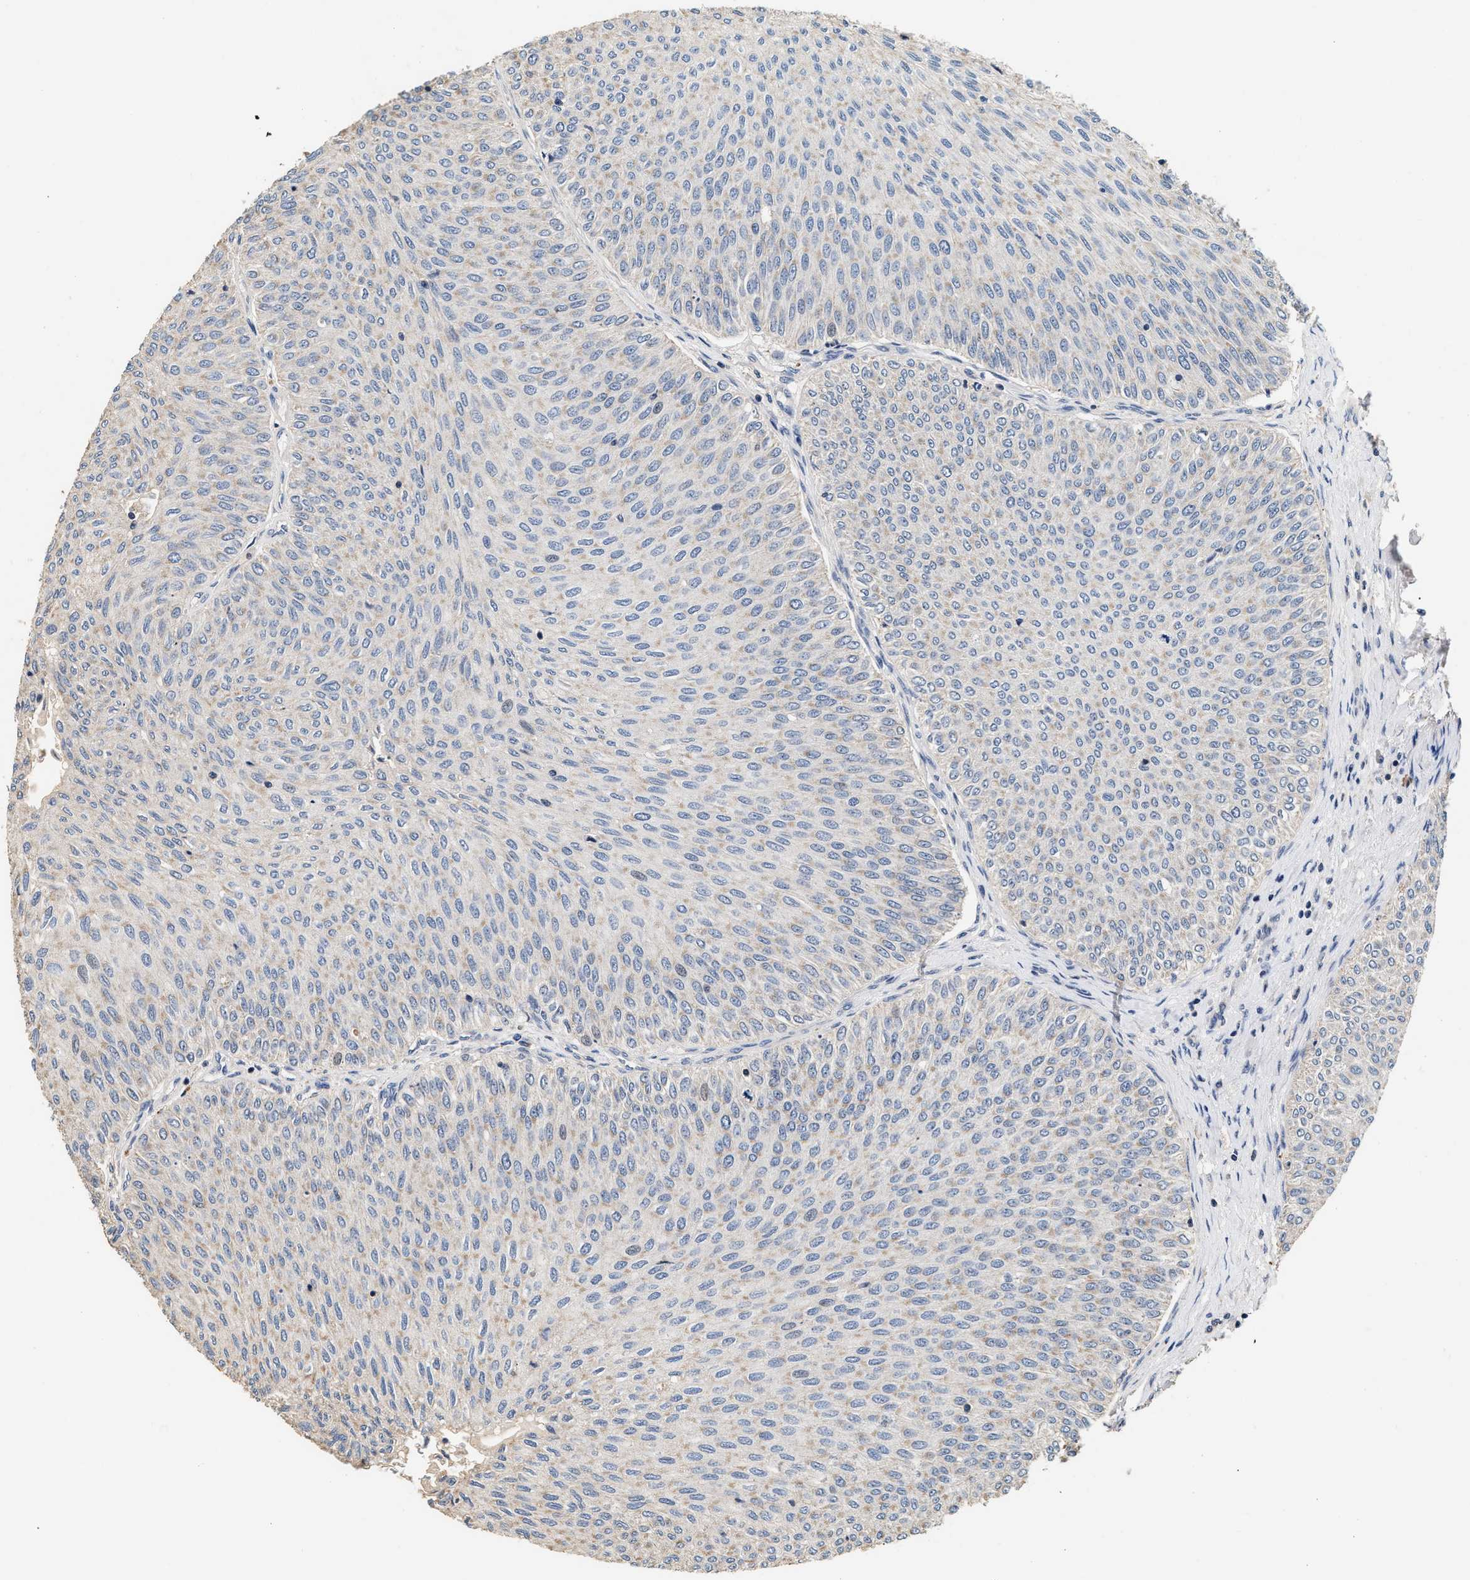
{"staining": {"intensity": "negative", "quantity": "none", "location": "none"}, "tissue": "urothelial cancer", "cell_type": "Tumor cells", "image_type": "cancer", "snomed": [{"axis": "morphology", "description": "Urothelial carcinoma, Low grade"}, {"axis": "topography", "description": "Urinary bladder"}], "caption": "DAB immunohistochemical staining of urothelial cancer exhibits no significant staining in tumor cells.", "gene": "PTGR3", "patient": {"sex": "male", "age": 78}}